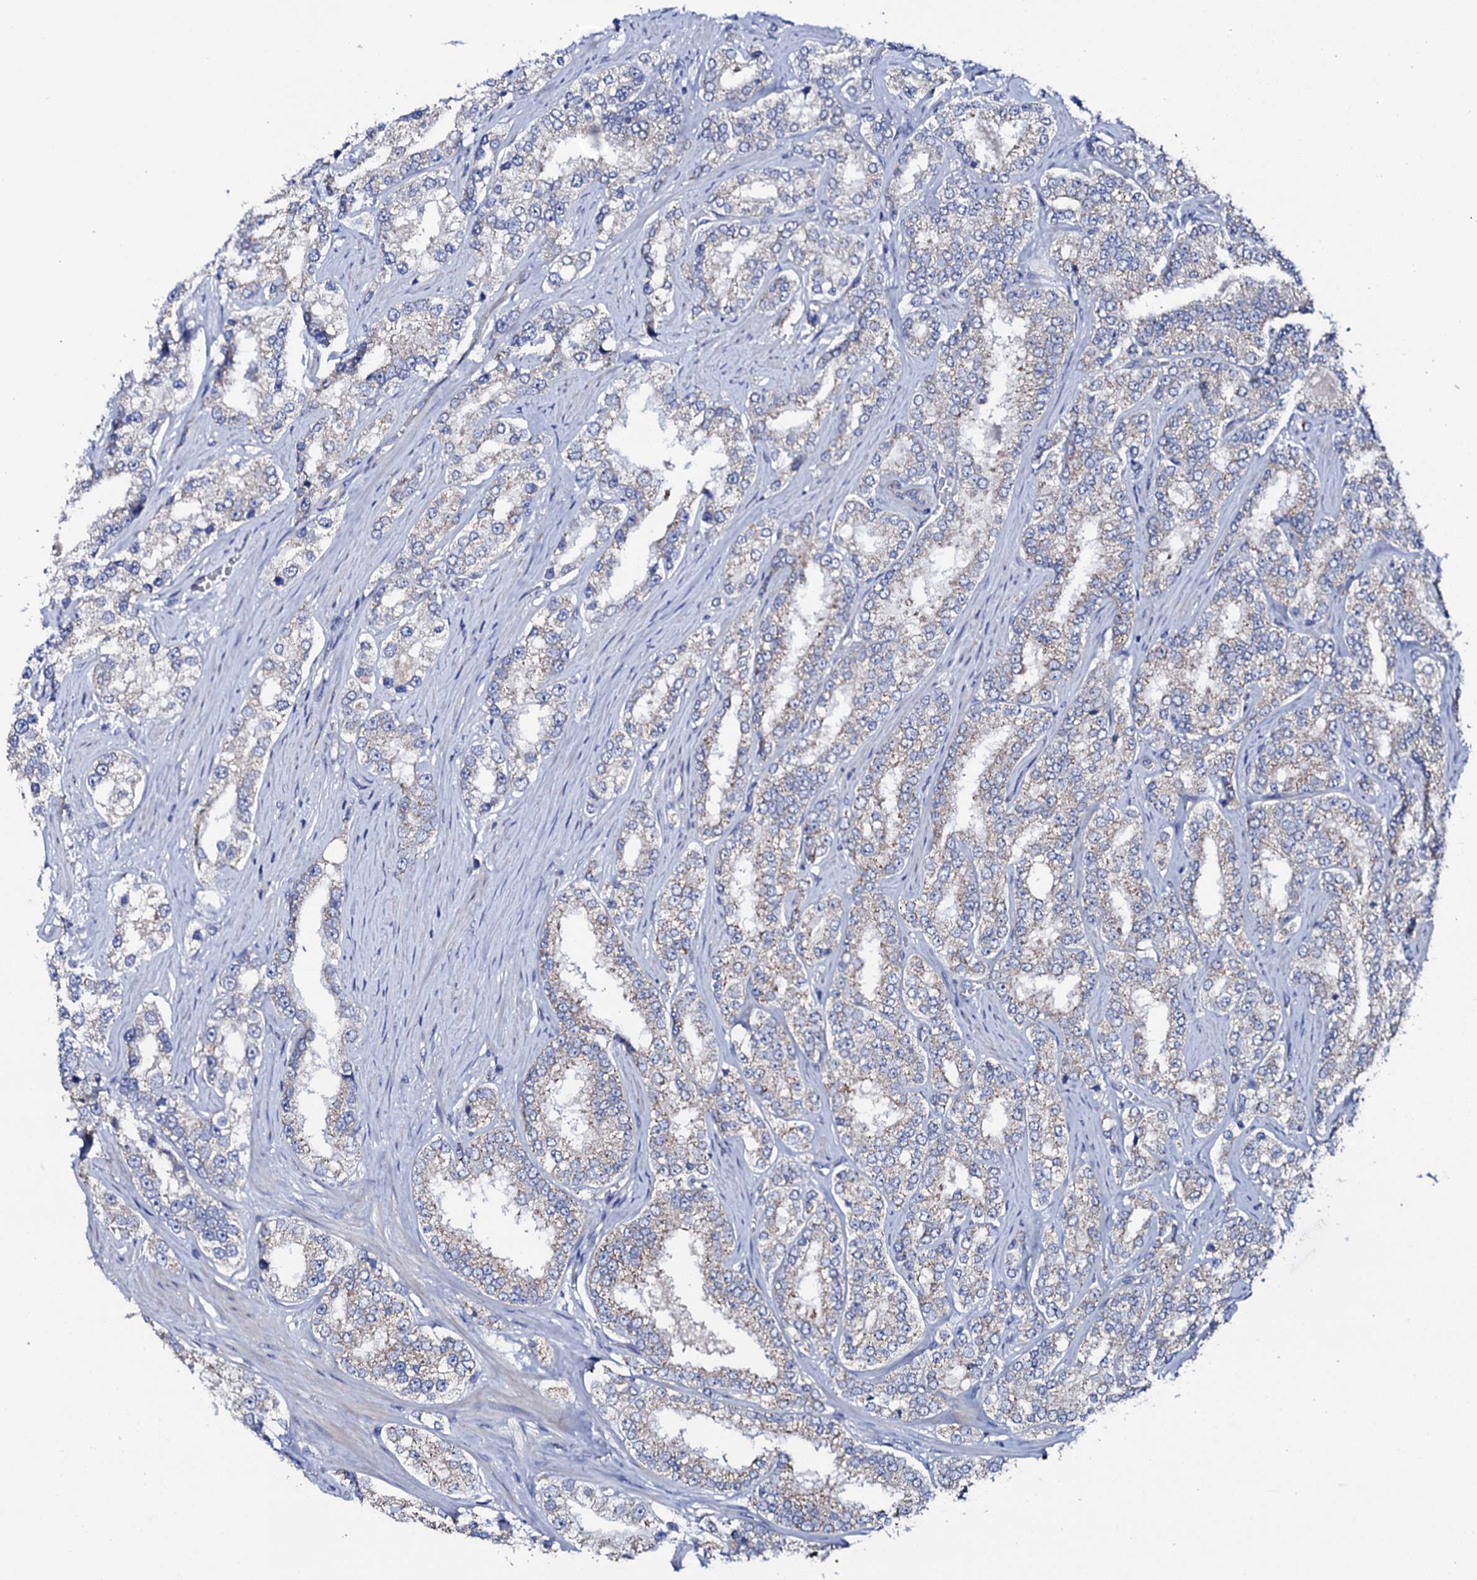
{"staining": {"intensity": "weak", "quantity": "25%-75%", "location": "cytoplasmic/membranous"}, "tissue": "prostate cancer", "cell_type": "Tumor cells", "image_type": "cancer", "snomed": [{"axis": "morphology", "description": "Normal tissue, NOS"}, {"axis": "morphology", "description": "Adenocarcinoma, High grade"}, {"axis": "topography", "description": "Prostate"}], "caption": "Human prostate cancer (adenocarcinoma (high-grade)) stained with a protein marker exhibits weak staining in tumor cells.", "gene": "TCAF2", "patient": {"sex": "male", "age": 83}}